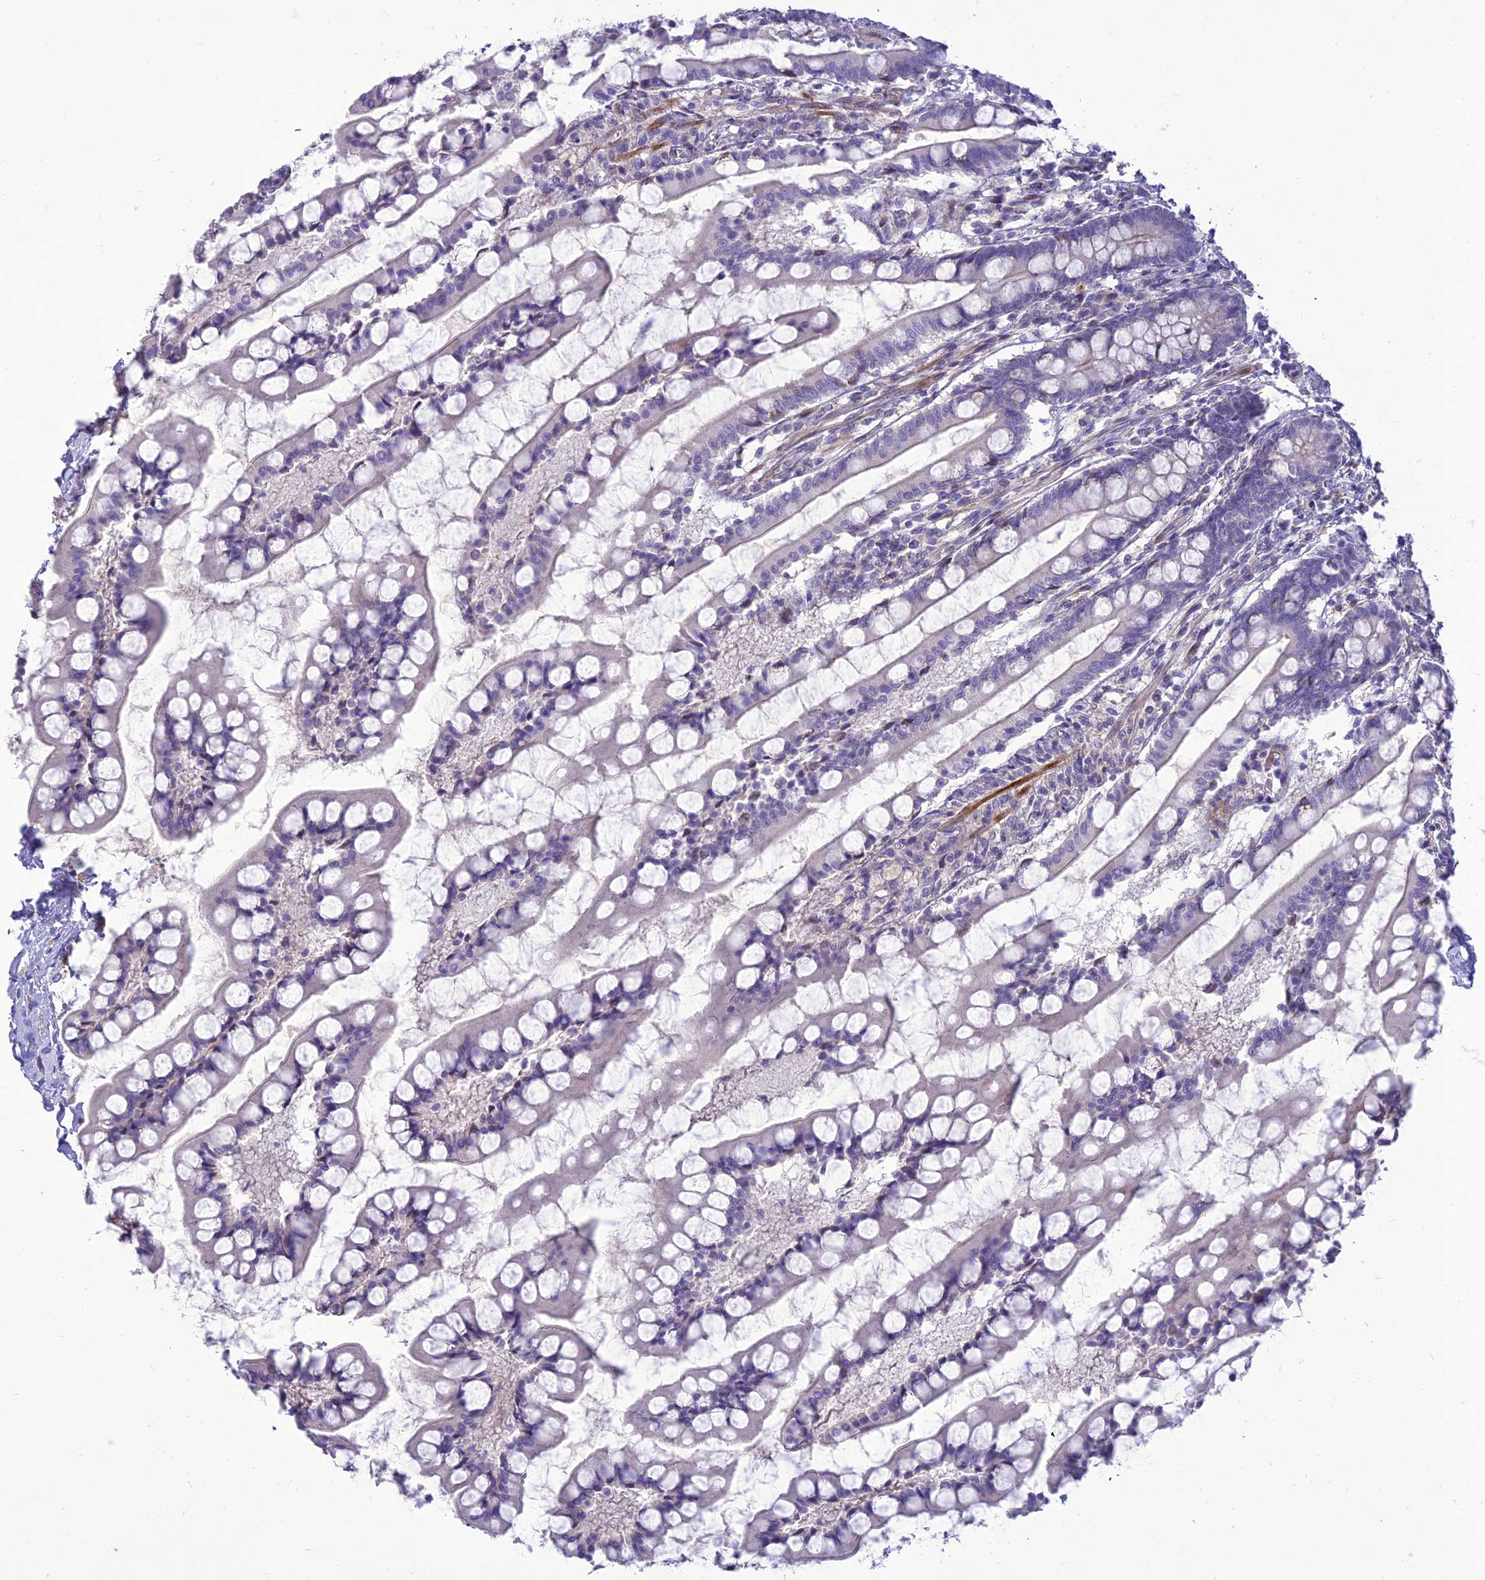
{"staining": {"intensity": "moderate", "quantity": "<25%", "location": "cytoplasmic/membranous"}, "tissue": "small intestine", "cell_type": "Glandular cells", "image_type": "normal", "snomed": [{"axis": "morphology", "description": "Normal tissue, NOS"}, {"axis": "topography", "description": "Small intestine"}], "caption": "Protein expression analysis of normal small intestine demonstrates moderate cytoplasmic/membranous staining in approximately <25% of glandular cells. Using DAB (brown) and hematoxylin (blue) stains, captured at high magnification using brightfield microscopy.", "gene": "TEKT3", "patient": {"sex": "male", "age": 52}}